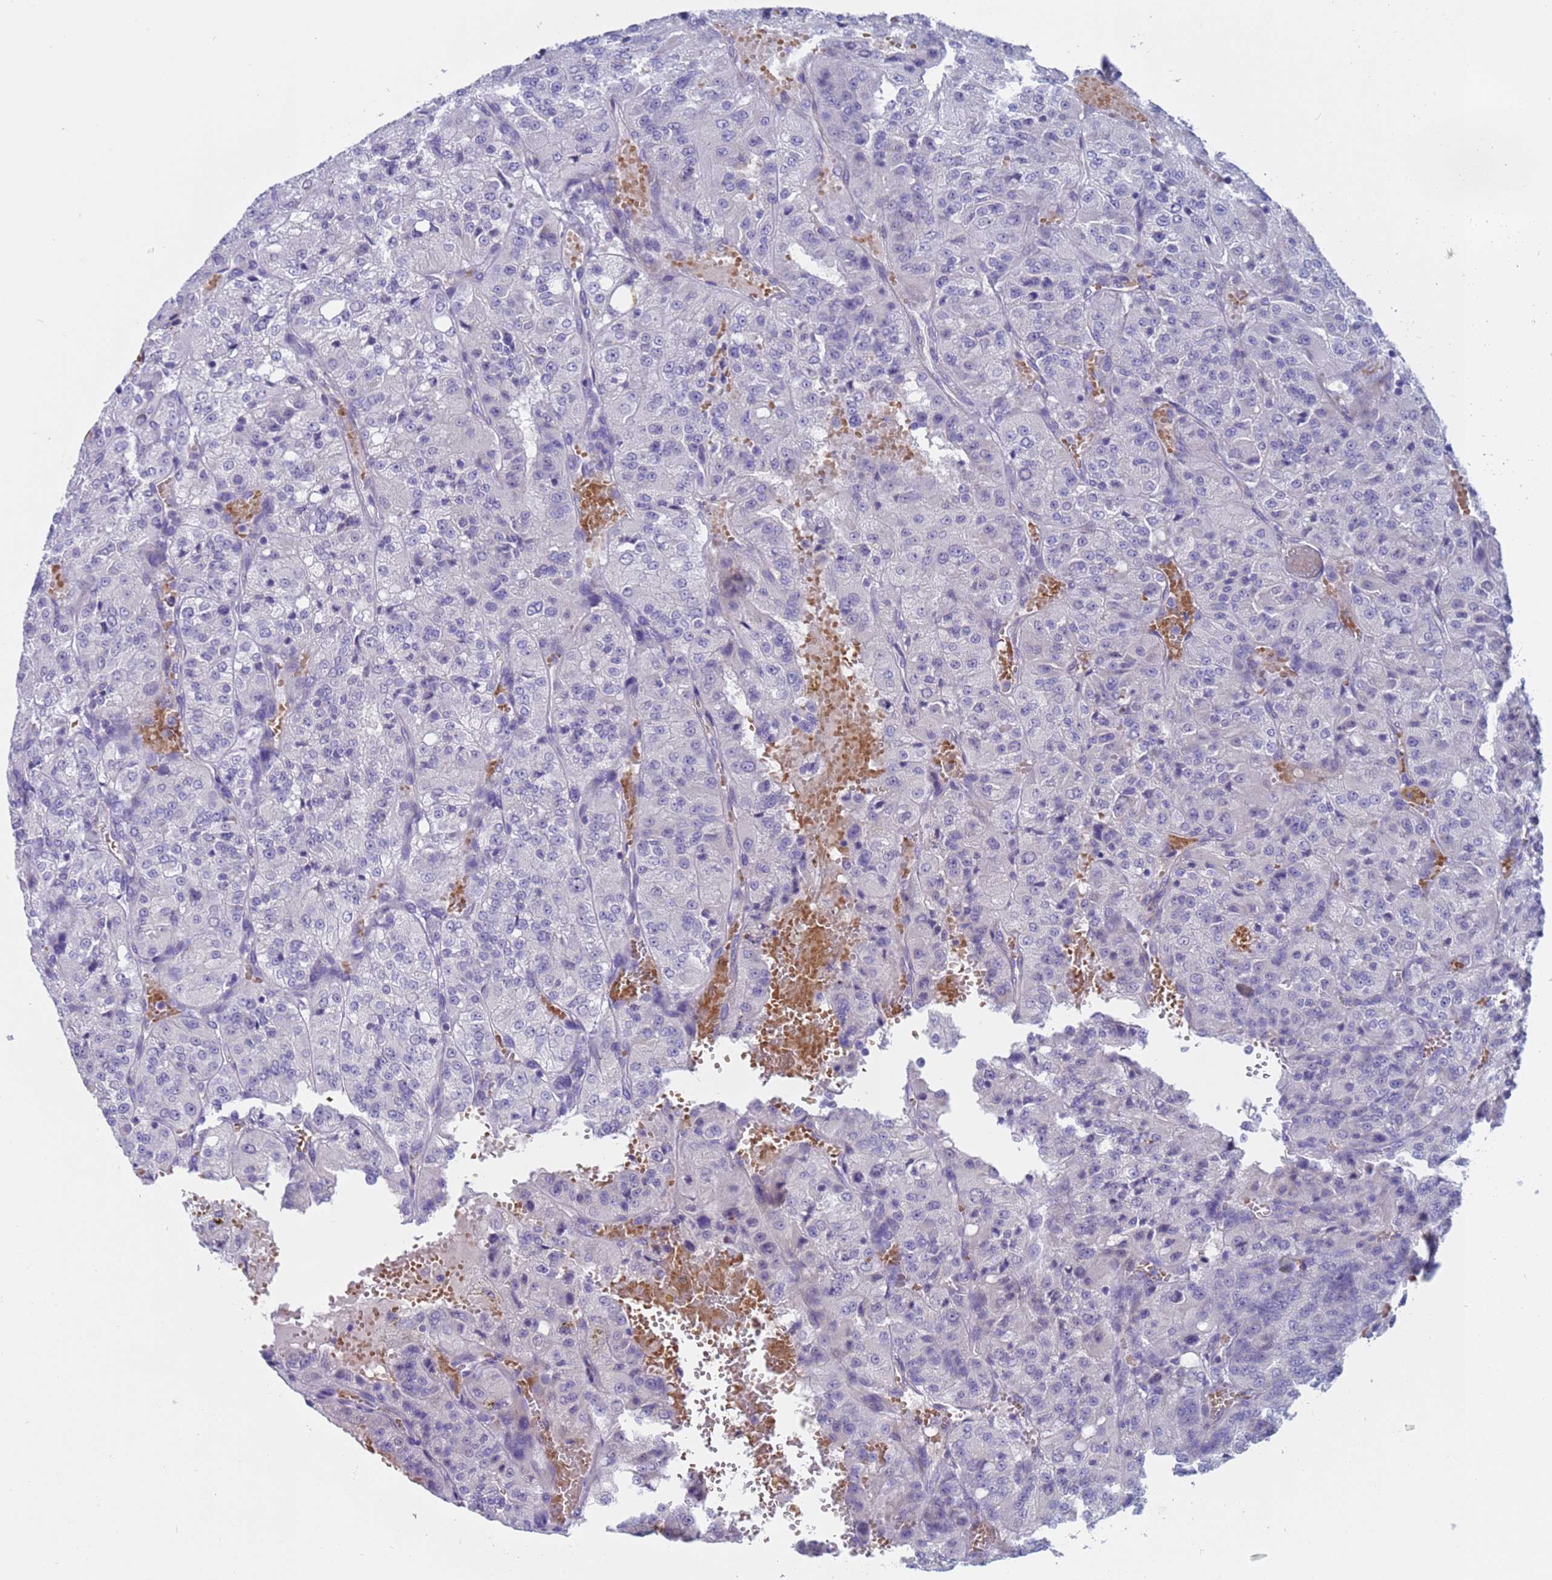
{"staining": {"intensity": "negative", "quantity": "none", "location": "none"}, "tissue": "renal cancer", "cell_type": "Tumor cells", "image_type": "cancer", "snomed": [{"axis": "morphology", "description": "Adenocarcinoma, NOS"}, {"axis": "topography", "description": "Kidney"}], "caption": "This is an immunohistochemistry image of human renal cancer. There is no positivity in tumor cells.", "gene": "KBTBD3", "patient": {"sex": "female", "age": 63}}